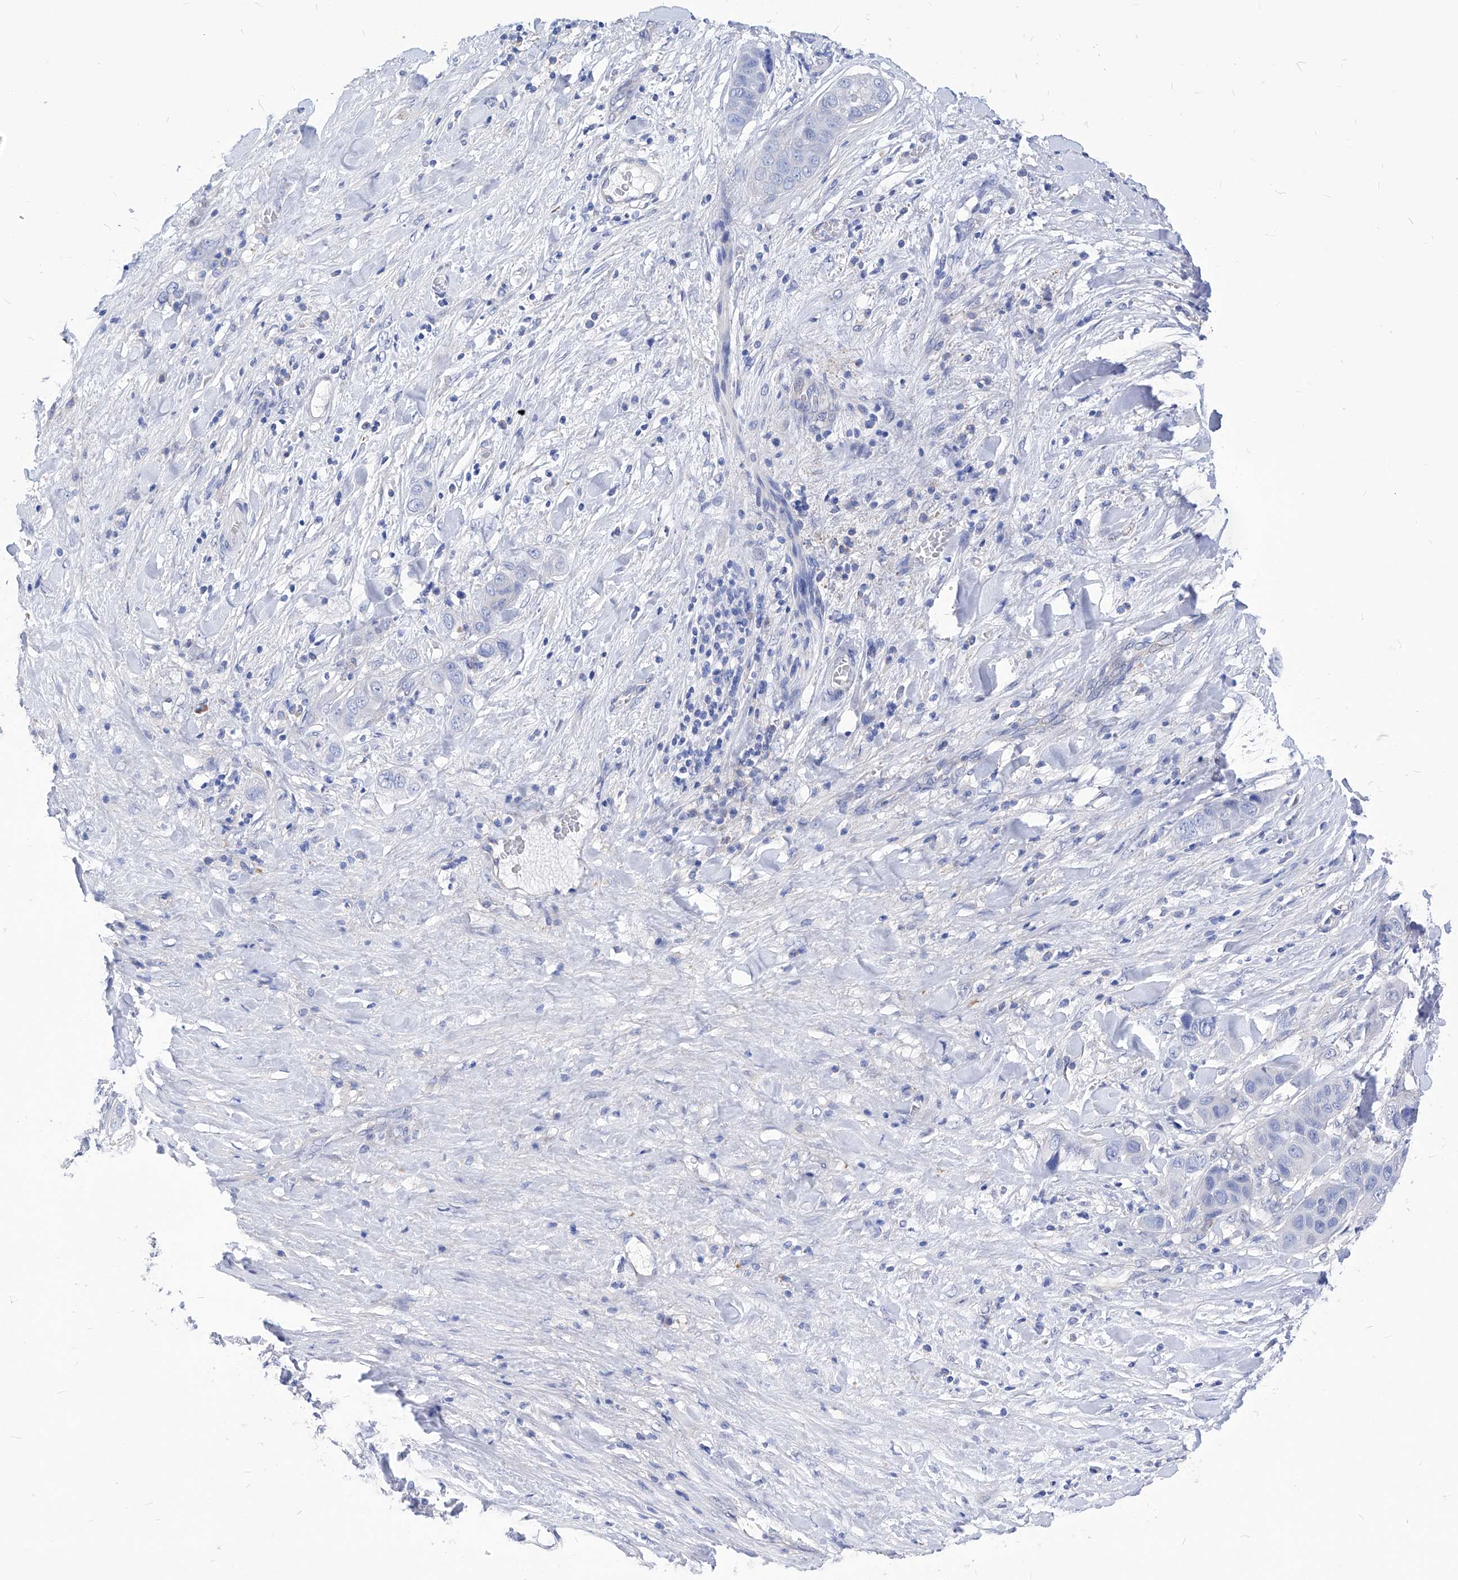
{"staining": {"intensity": "negative", "quantity": "none", "location": "none"}, "tissue": "liver cancer", "cell_type": "Tumor cells", "image_type": "cancer", "snomed": [{"axis": "morphology", "description": "Cholangiocarcinoma"}, {"axis": "topography", "description": "Liver"}], "caption": "Tumor cells show no significant protein staining in liver cholangiocarcinoma.", "gene": "XPNPEP1", "patient": {"sex": "female", "age": 52}}